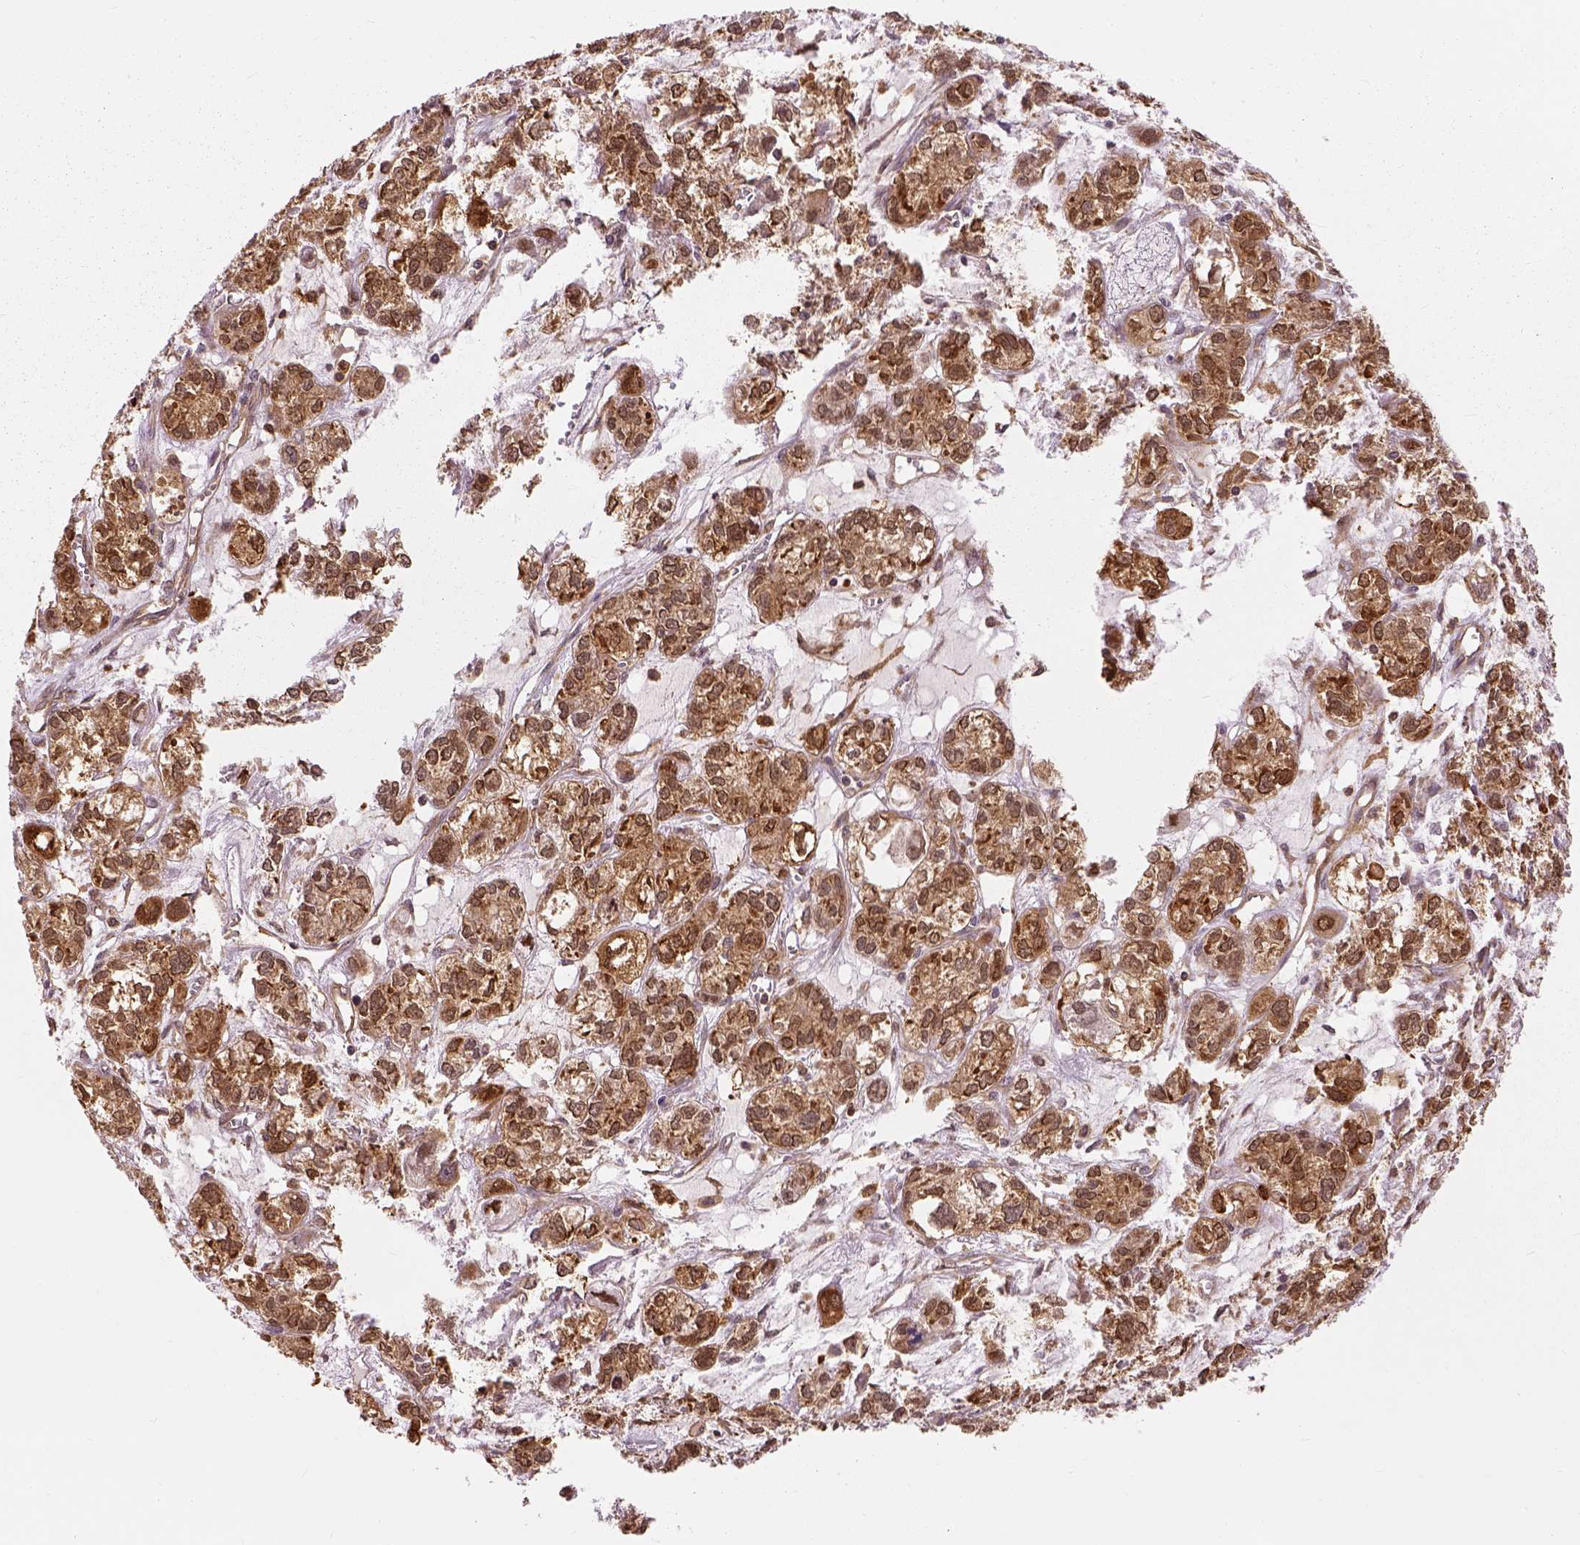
{"staining": {"intensity": "strong", "quantity": ">75%", "location": "cytoplasmic/membranous"}, "tissue": "ovarian cancer", "cell_type": "Tumor cells", "image_type": "cancer", "snomed": [{"axis": "morphology", "description": "Carcinoma, endometroid"}, {"axis": "topography", "description": "Ovary"}], "caption": "Tumor cells display high levels of strong cytoplasmic/membranous positivity in about >75% of cells in endometroid carcinoma (ovarian).", "gene": "GPI", "patient": {"sex": "female", "age": 64}}